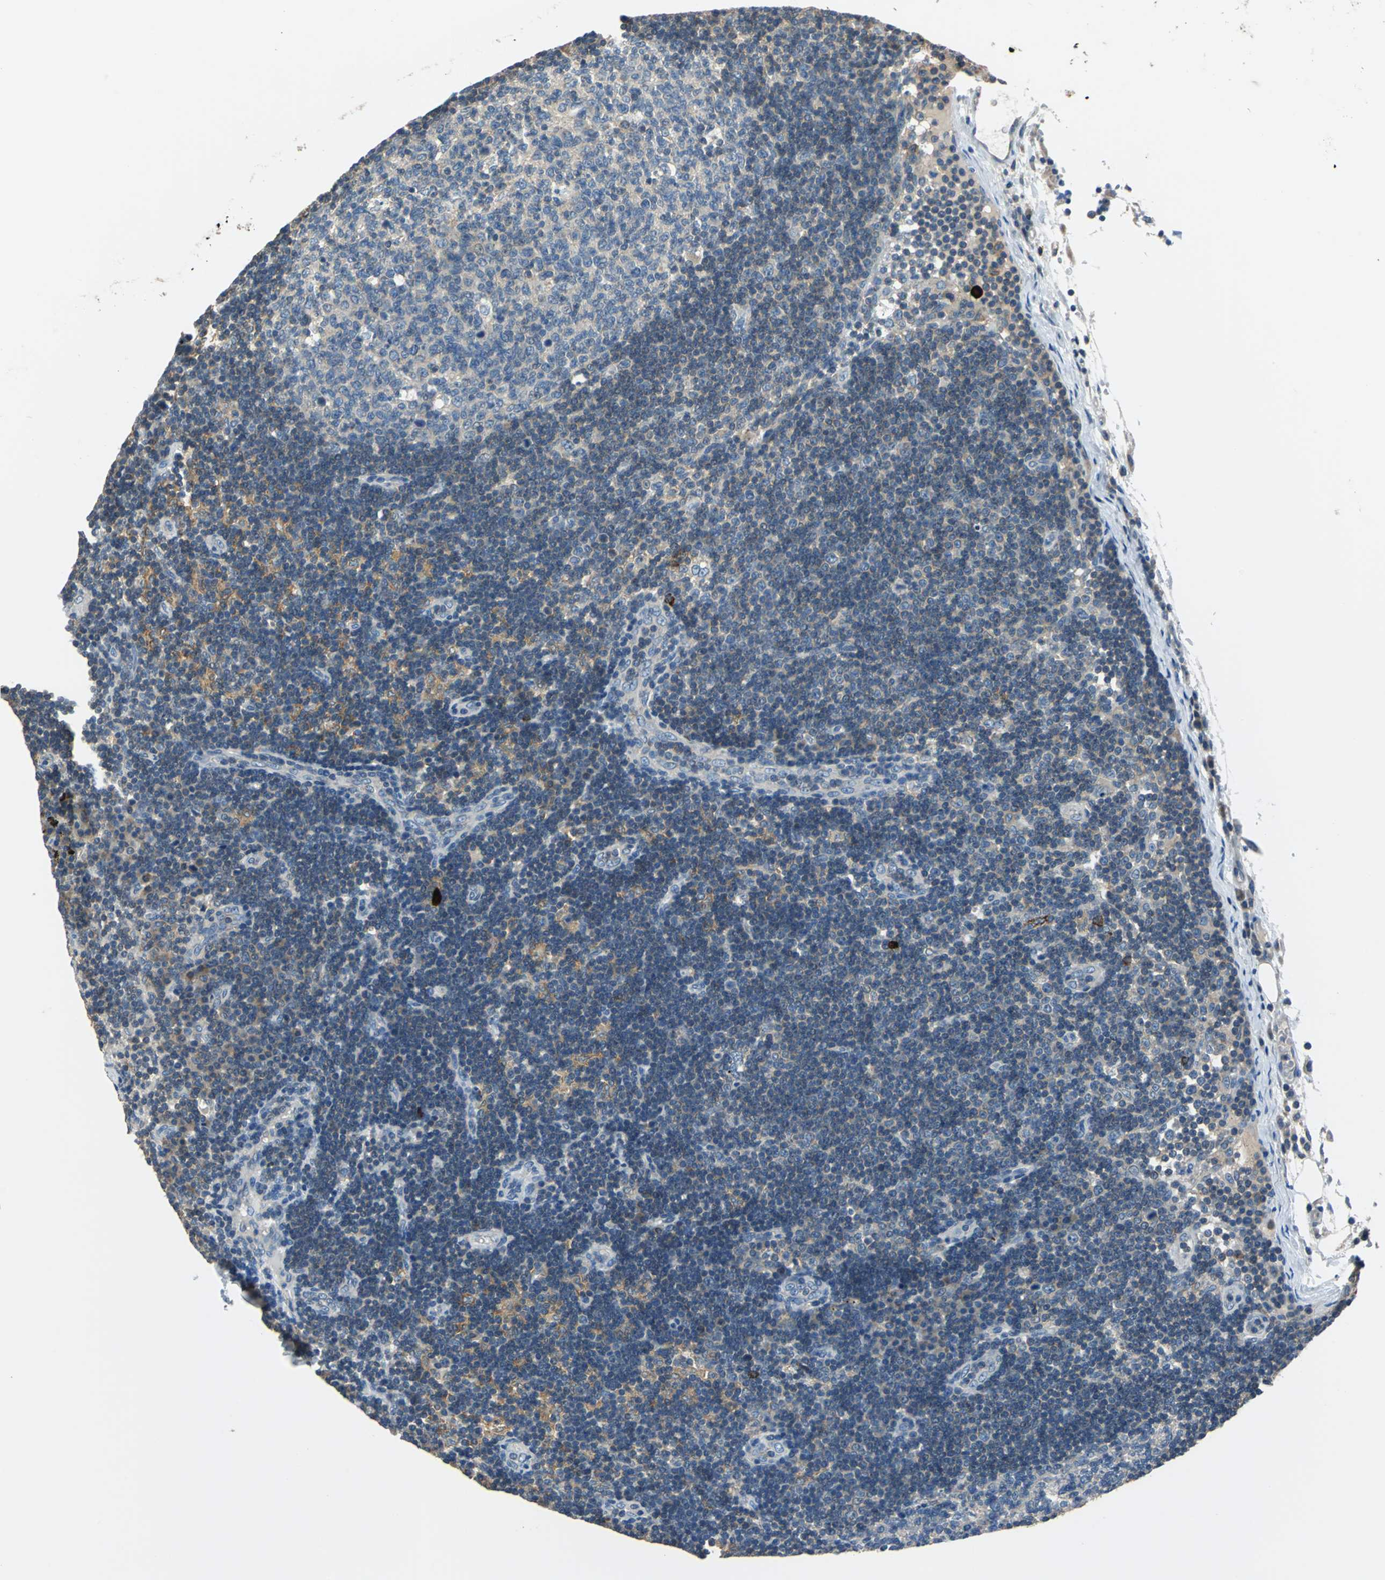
{"staining": {"intensity": "weak", "quantity": ">75%", "location": "cytoplasmic/membranous"}, "tissue": "lymph node", "cell_type": "Germinal center cells", "image_type": "normal", "snomed": [{"axis": "morphology", "description": "Normal tissue, NOS"}, {"axis": "morphology", "description": "Squamous cell carcinoma, metastatic, NOS"}, {"axis": "topography", "description": "Lymph node"}], "caption": "Germinal center cells reveal low levels of weak cytoplasmic/membranous positivity in approximately >75% of cells in unremarkable human lymph node.", "gene": "CPA3", "patient": {"sex": "female", "age": 53}}